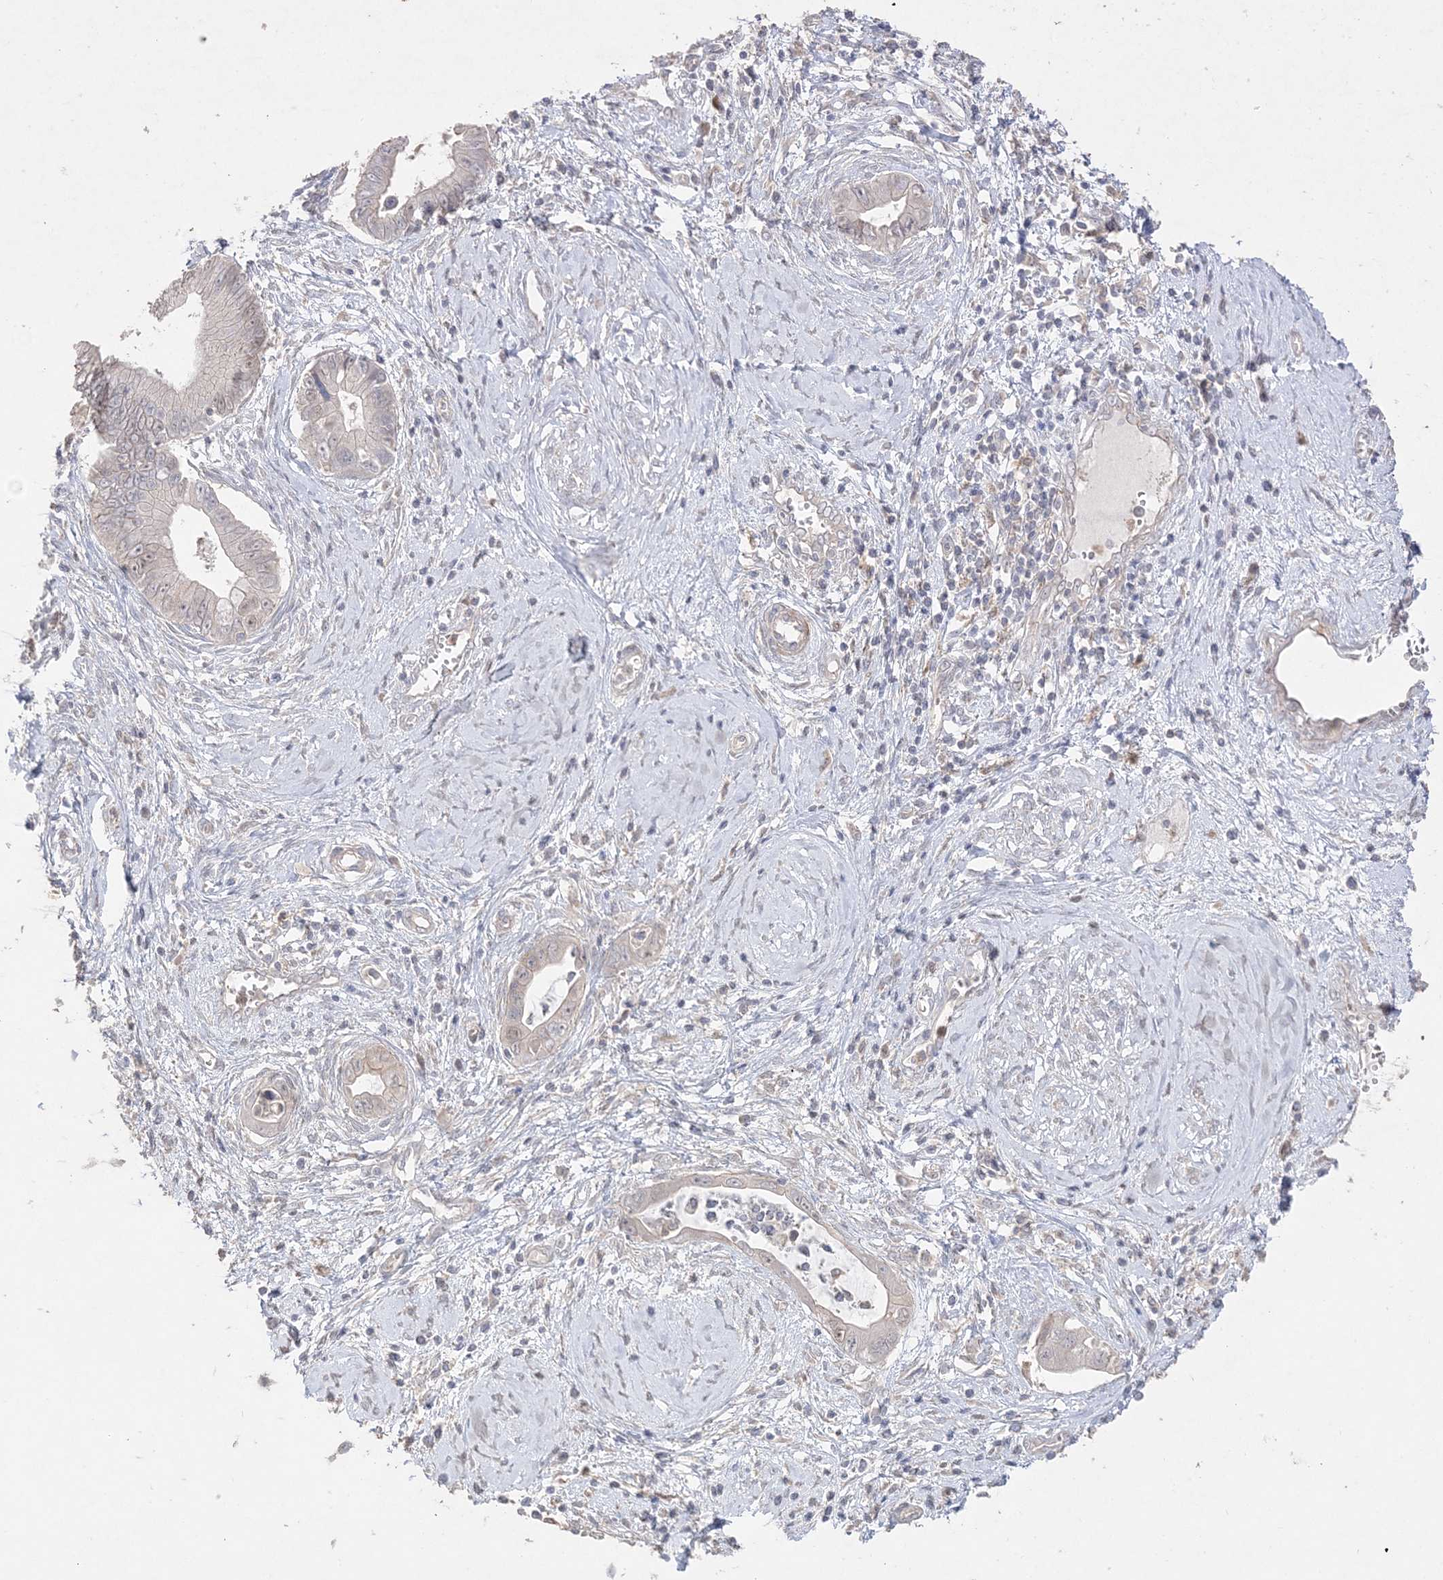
{"staining": {"intensity": "weak", "quantity": "<25%", "location": "cytoplasmic/membranous"}, "tissue": "cervical cancer", "cell_type": "Tumor cells", "image_type": "cancer", "snomed": [{"axis": "morphology", "description": "Adenocarcinoma, NOS"}, {"axis": "topography", "description": "Cervix"}], "caption": "There is no significant positivity in tumor cells of cervical cancer. (DAB (3,3'-diaminobenzidine) immunohistochemistry (IHC) with hematoxylin counter stain).", "gene": "SH3BP4", "patient": {"sex": "female", "age": 44}}